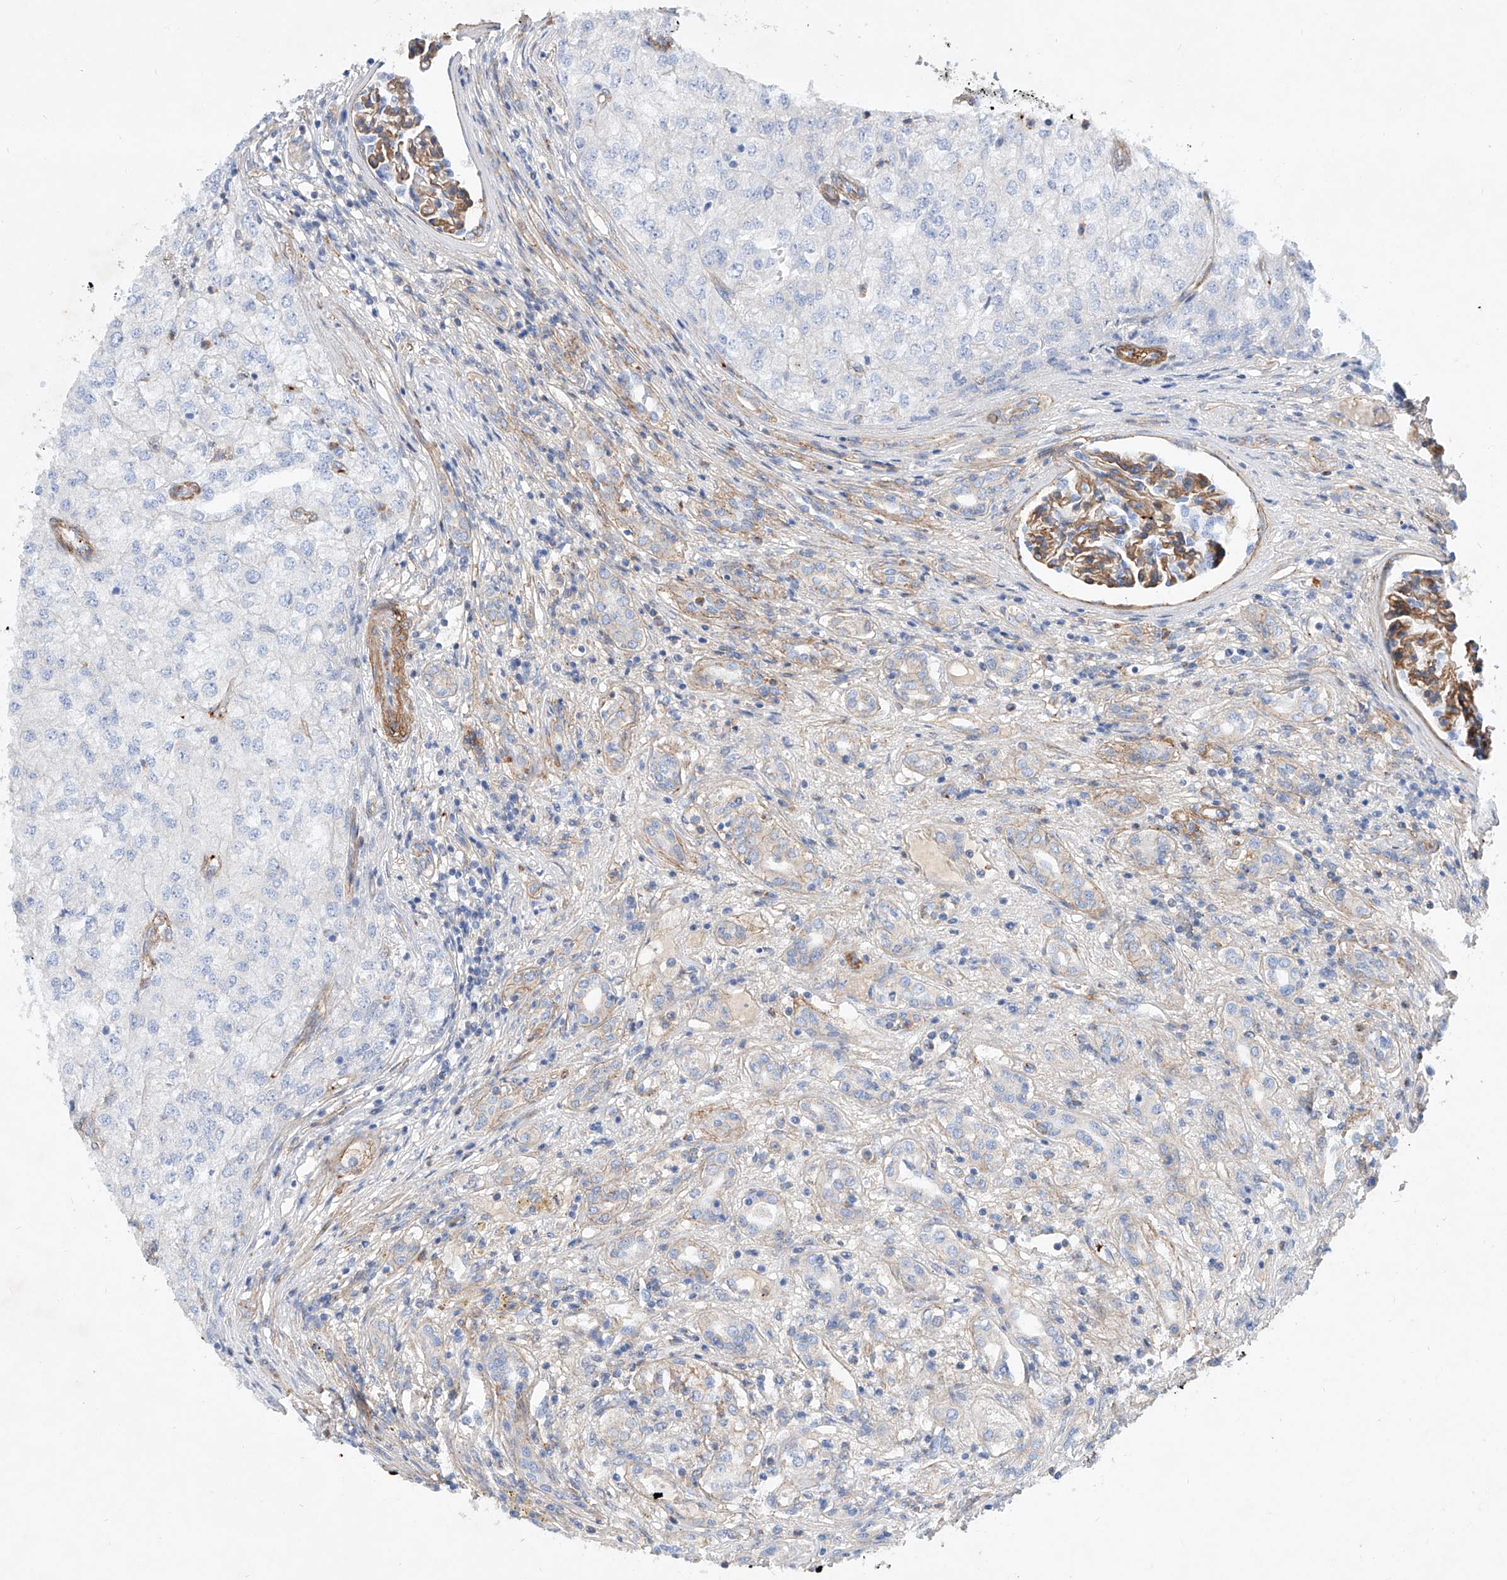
{"staining": {"intensity": "negative", "quantity": "none", "location": "none"}, "tissue": "renal cancer", "cell_type": "Tumor cells", "image_type": "cancer", "snomed": [{"axis": "morphology", "description": "Adenocarcinoma, NOS"}, {"axis": "topography", "description": "Kidney"}], "caption": "IHC of human adenocarcinoma (renal) exhibits no staining in tumor cells.", "gene": "TAS2R60", "patient": {"sex": "female", "age": 54}}